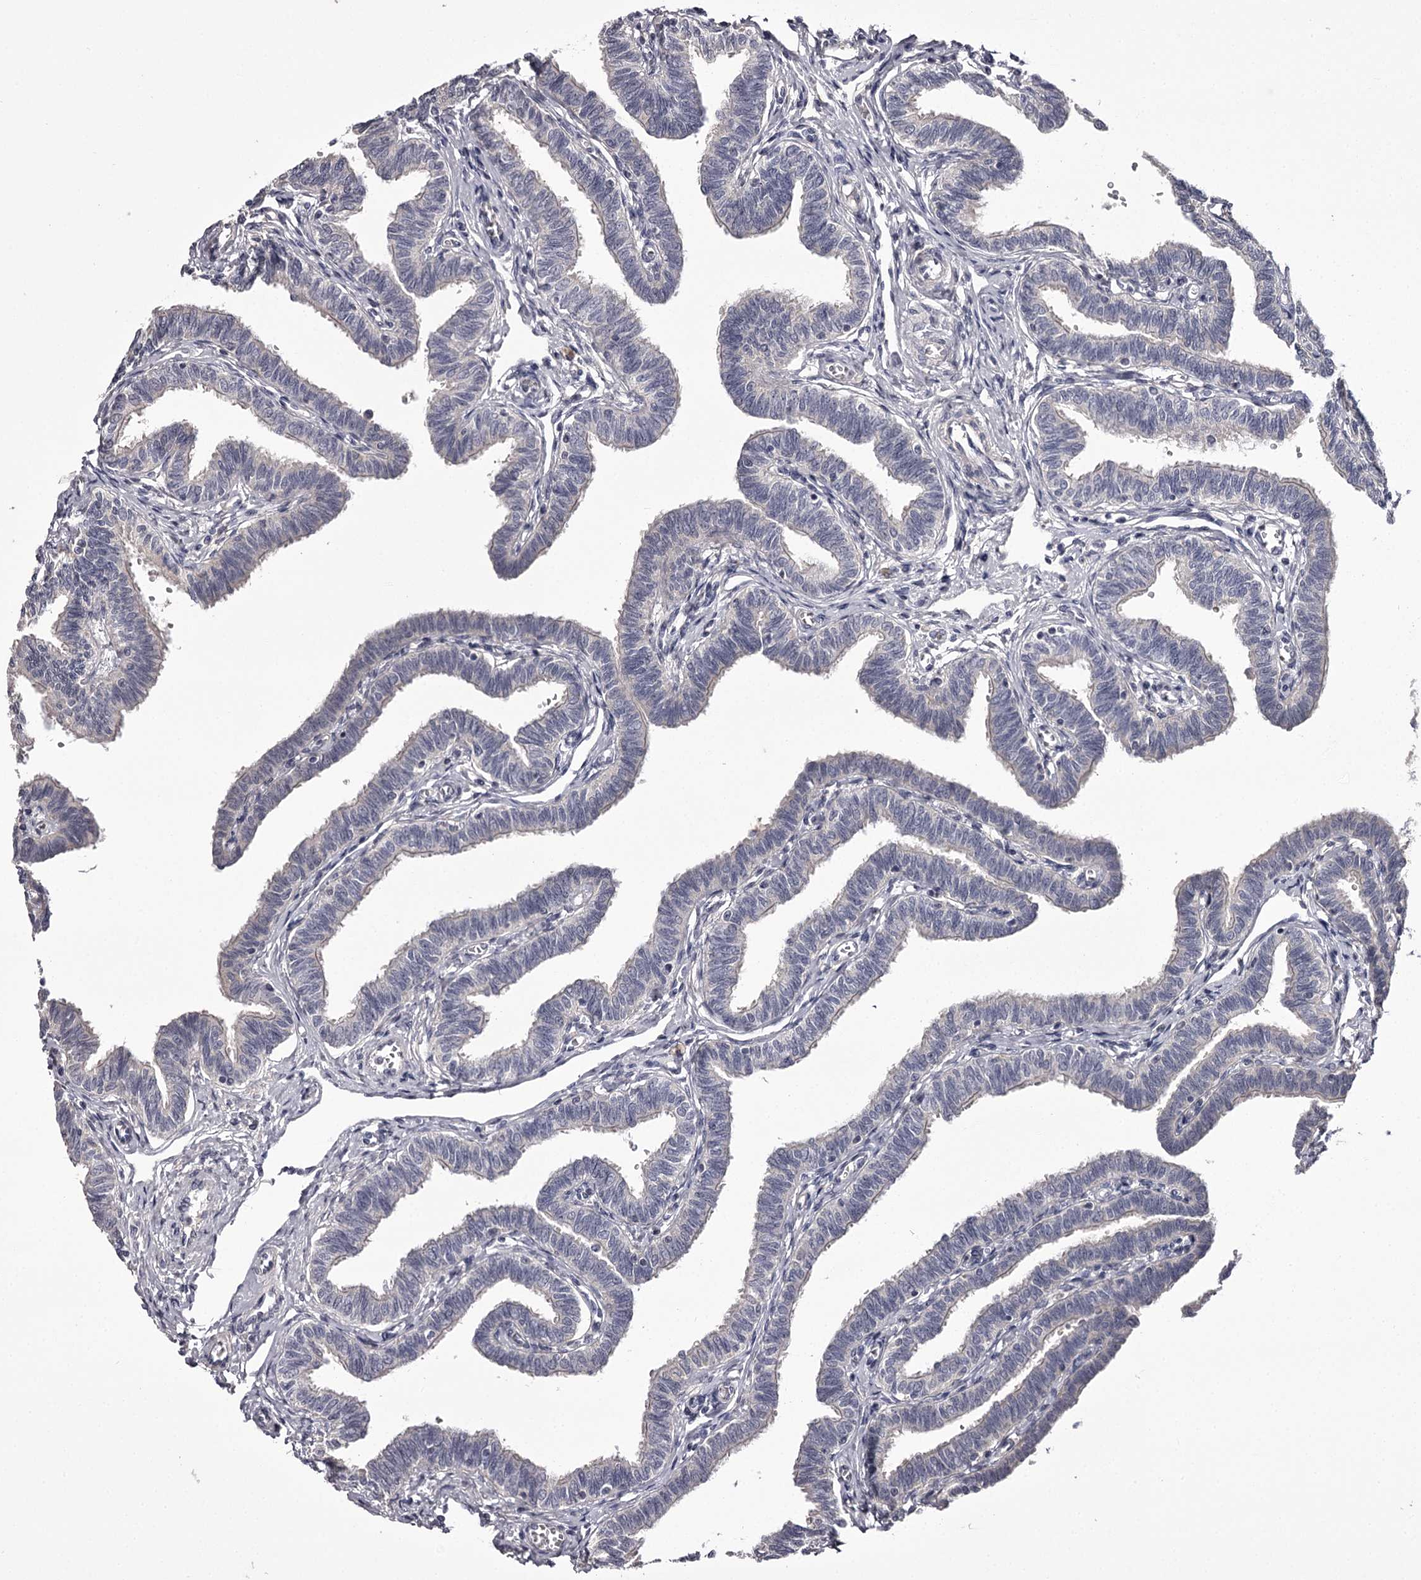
{"staining": {"intensity": "negative", "quantity": "none", "location": "none"}, "tissue": "fallopian tube", "cell_type": "Glandular cells", "image_type": "normal", "snomed": [{"axis": "morphology", "description": "Normal tissue, NOS"}, {"axis": "topography", "description": "Fallopian tube"}, {"axis": "topography", "description": "Ovary"}], "caption": "This is a image of IHC staining of normal fallopian tube, which shows no expression in glandular cells. (DAB immunohistochemistry with hematoxylin counter stain).", "gene": "PRM2", "patient": {"sex": "female", "age": 23}}